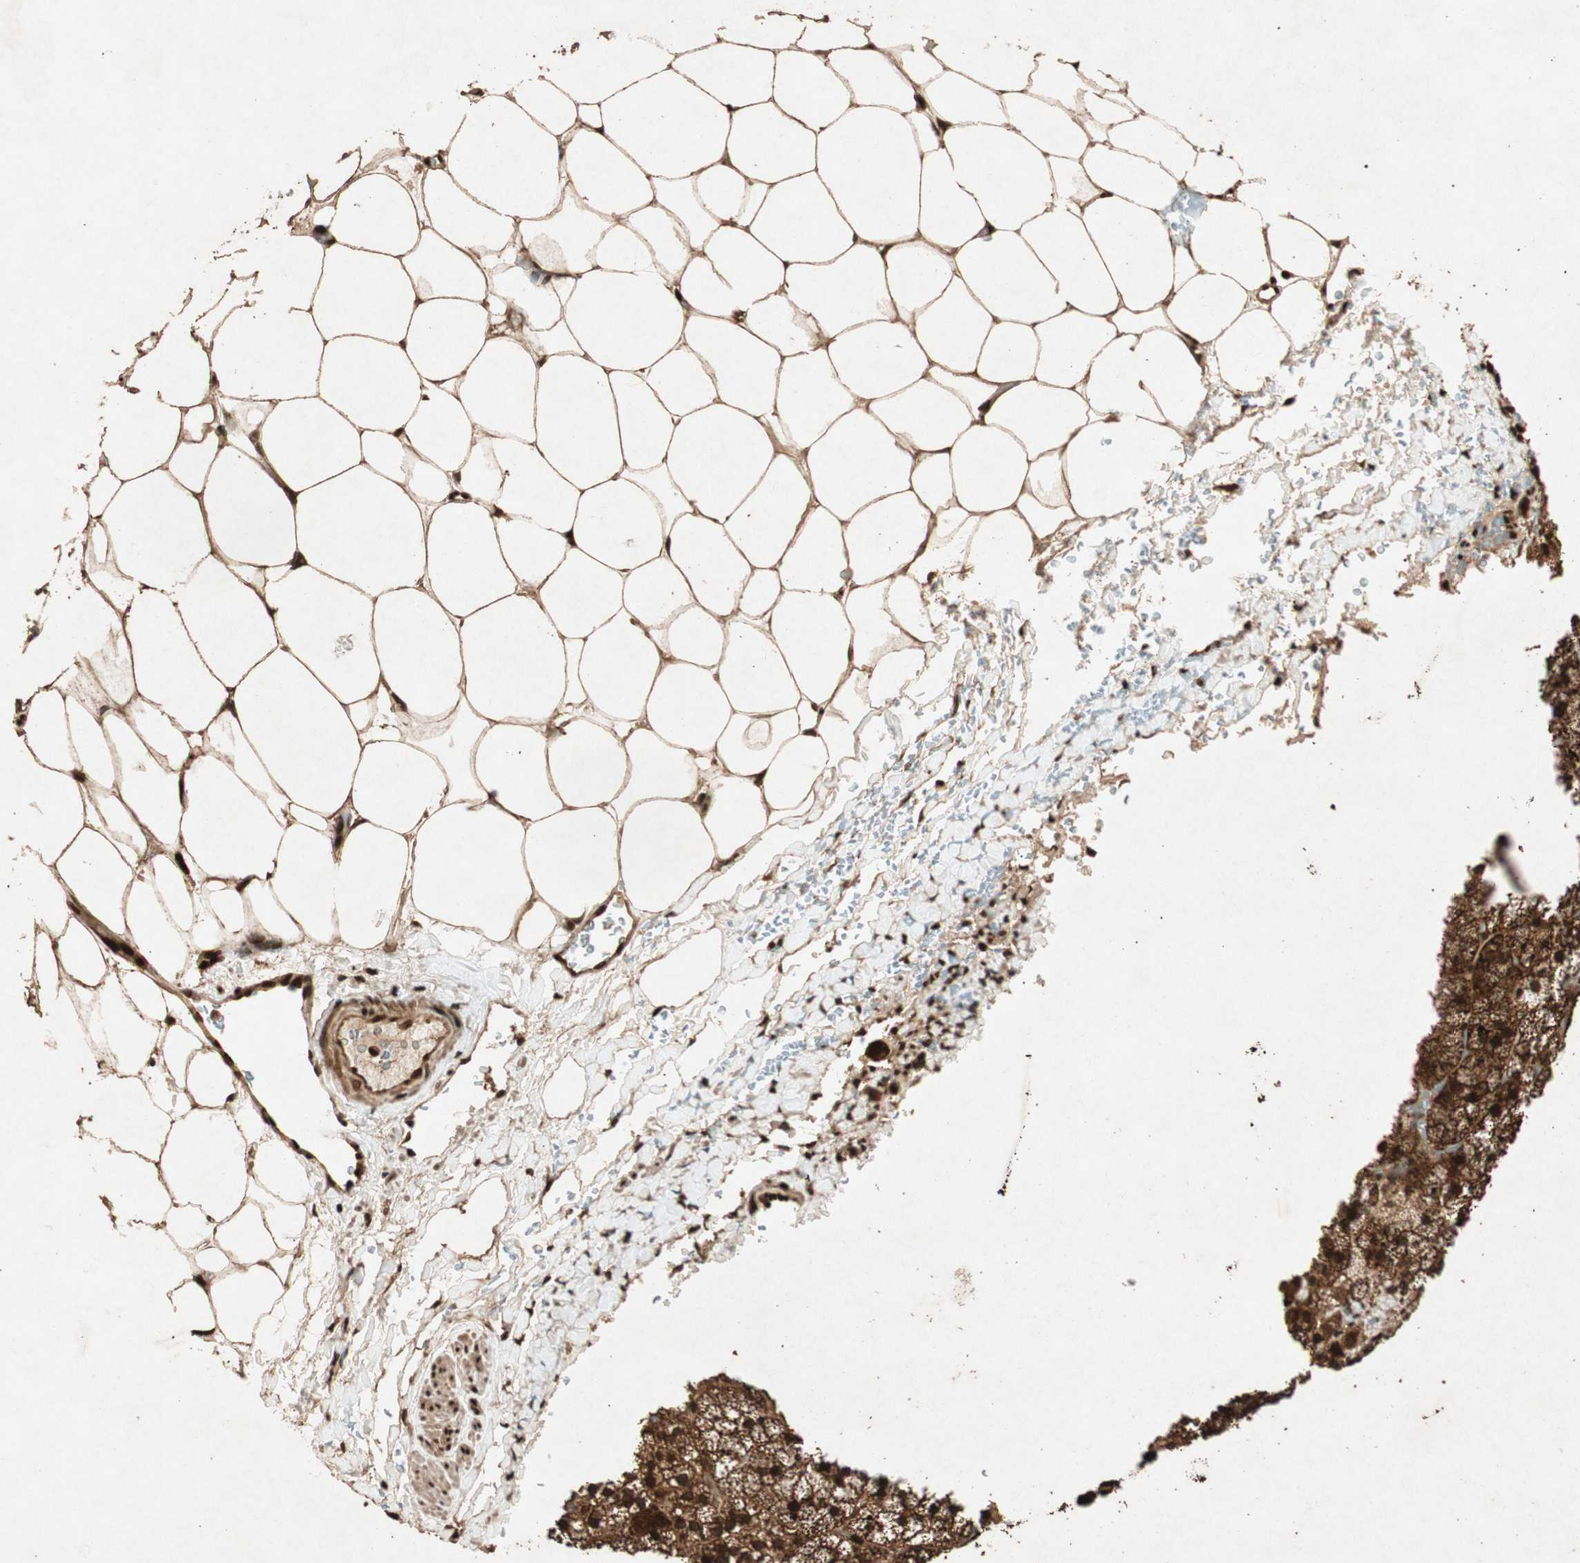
{"staining": {"intensity": "strong", "quantity": ">75%", "location": "cytoplasmic/membranous,nuclear"}, "tissue": "adrenal gland", "cell_type": "Glandular cells", "image_type": "normal", "snomed": [{"axis": "morphology", "description": "Normal tissue, NOS"}, {"axis": "topography", "description": "Adrenal gland"}], "caption": "Protein analysis of normal adrenal gland displays strong cytoplasmic/membranous,nuclear expression in approximately >75% of glandular cells. (DAB = brown stain, brightfield microscopy at high magnification).", "gene": "ALKBH5", "patient": {"sex": "male", "age": 35}}